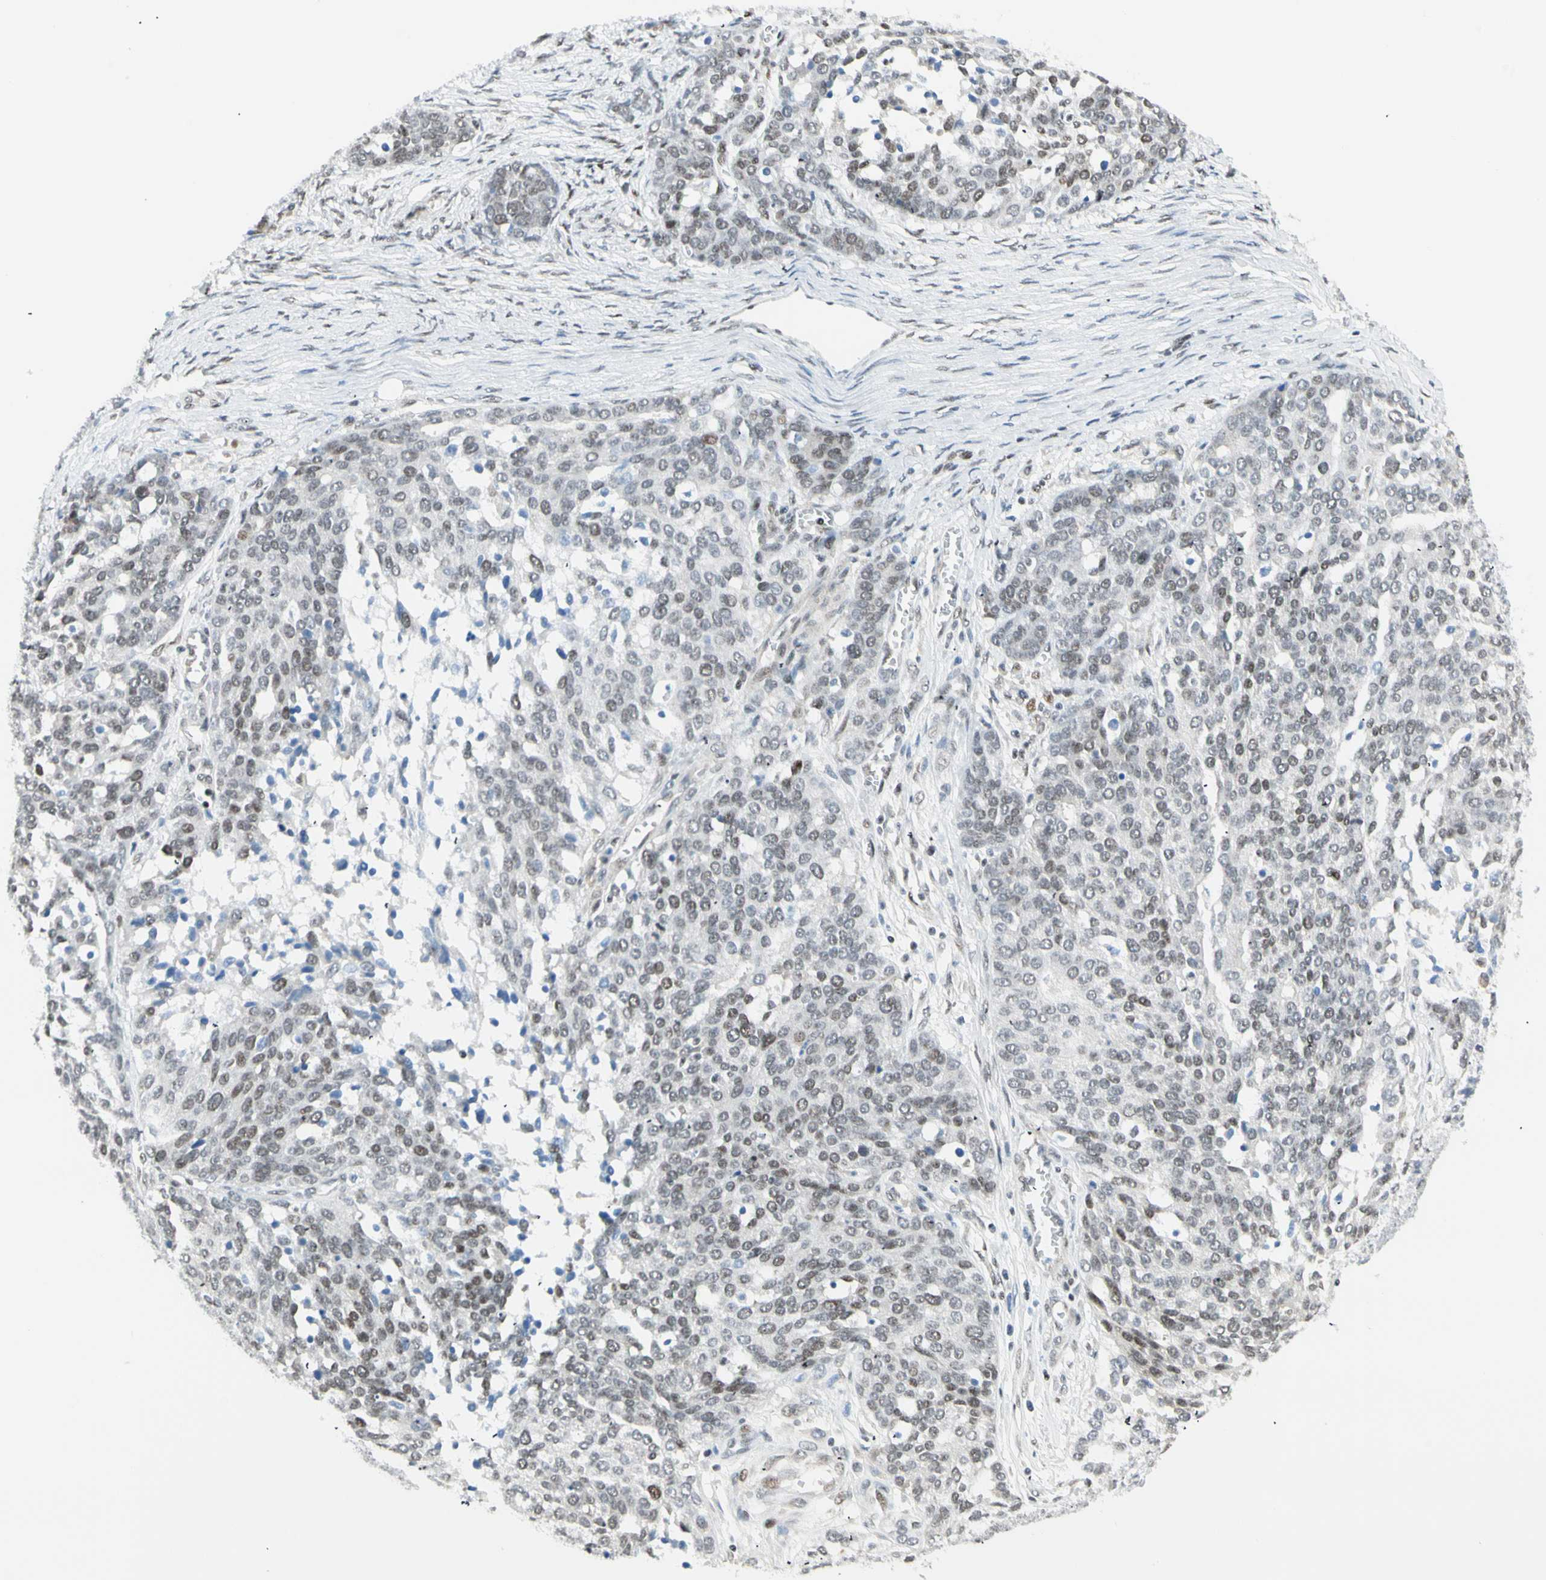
{"staining": {"intensity": "negative", "quantity": "none", "location": "none"}, "tissue": "ovarian cancer", "cell_type": "Tumor cells", "image_type": "cancer", "snomed": [{"axis": "morphology", "description": "Cystadenocarcinoma, serous, NOS"}, {"axis": "topography", "description": "Ovary"}], "caption": "Ovarian serous cystadenocarcinoma stained for a protein using IHC demonstrates no positivity tumor cells.", "gene": "PKNOX1", "patient": {"sex": "female", "age": 44}}